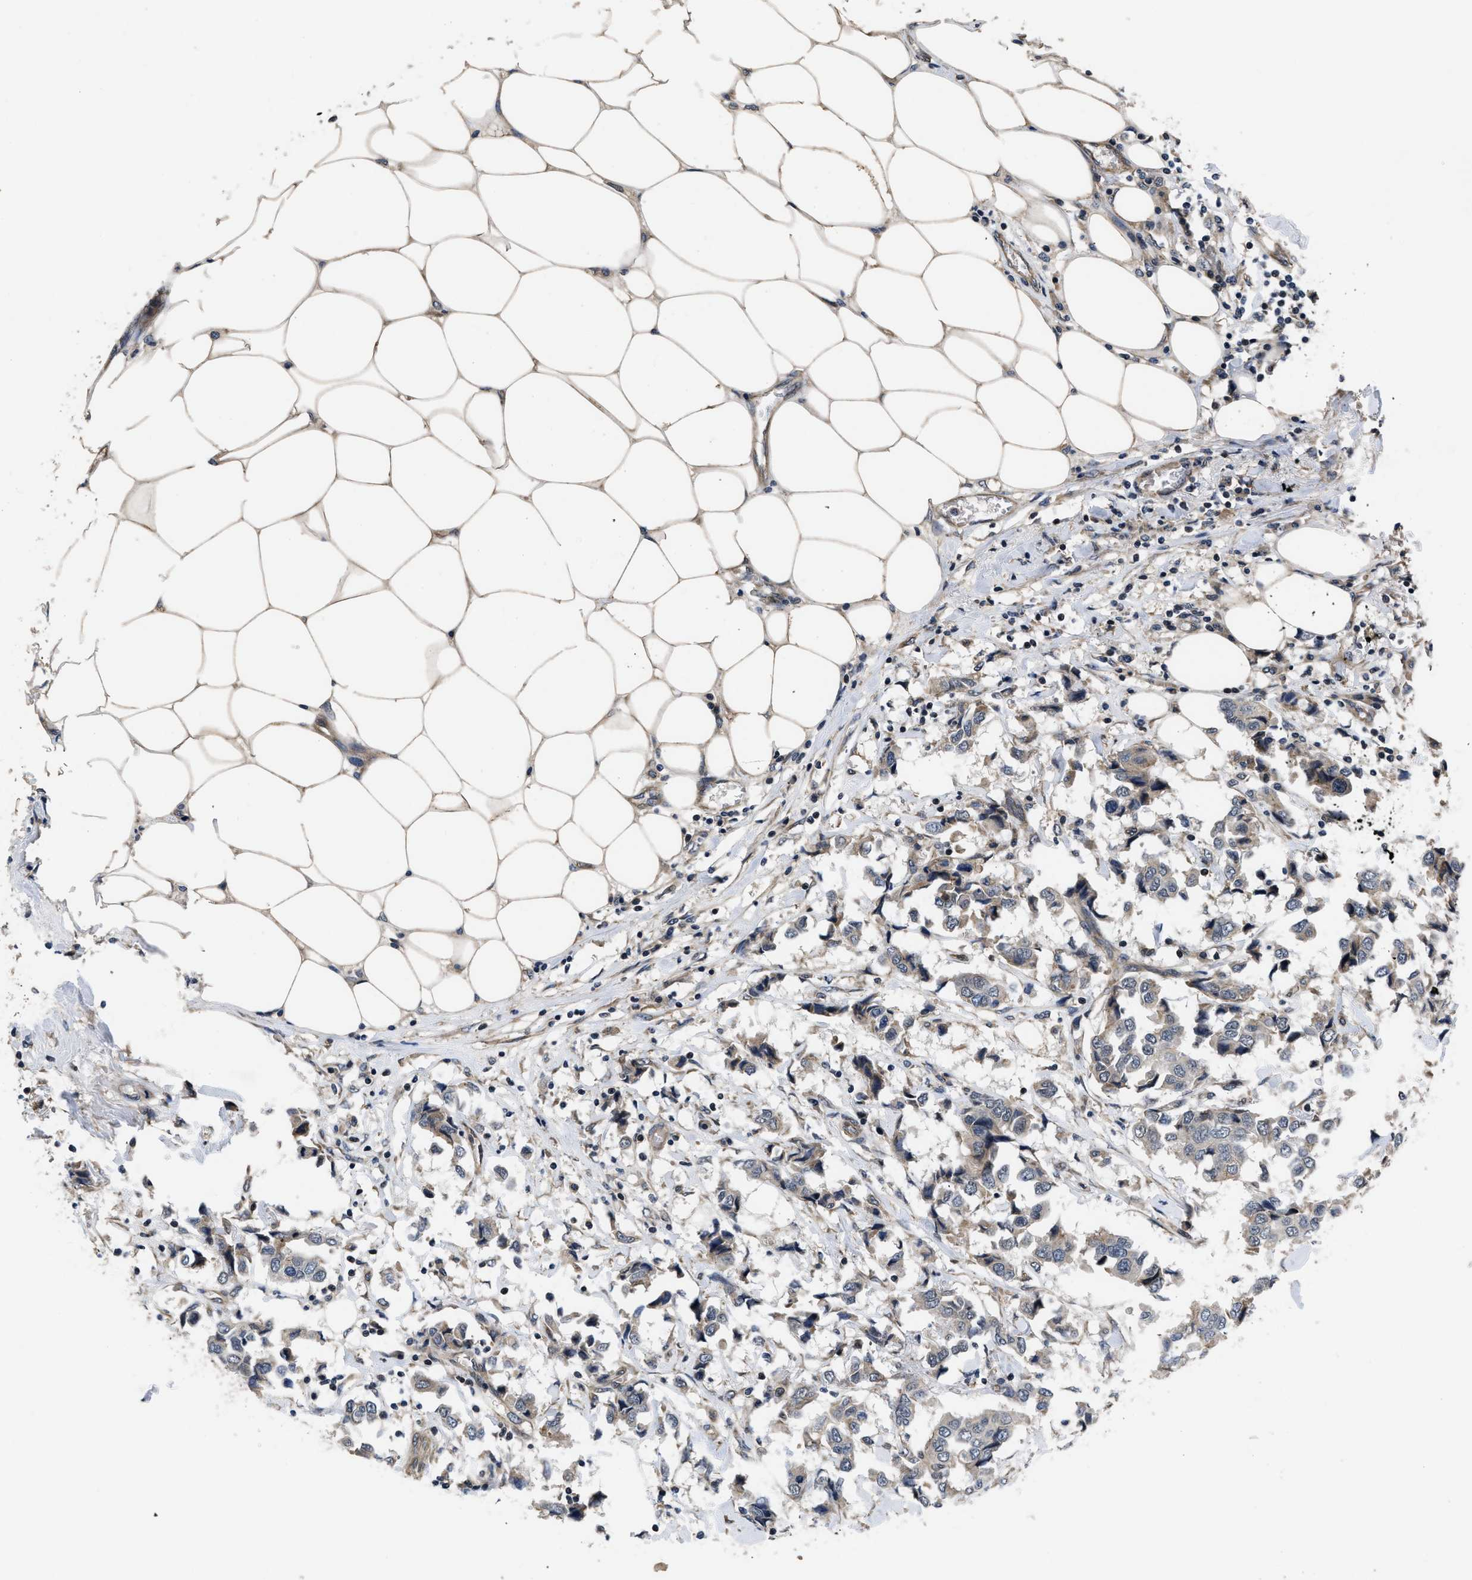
{"staining": {"intensity": "weak", "quantity": "25%-75%", "location": "cytoplasmic/membranous"}, "tissue": "breast cancer", "cell_type": "Tumor cells", "image_type": "cancer", "snomed": [{"axis": "morphology", "description": "Duct carcinoma"}, {"axis": "topography", "description": "Breast"}], "caption": "Protein staining demonstrates weak cytoplasmic/membranous expression in approximately 25%-75% of tumor cells in invasive ductal carcinoma (breast). (Brightfield microscopy of DAB IHC at high magnification).", "gene": "DNAJC14", "patient": {"sex": "female", "age": 80}}